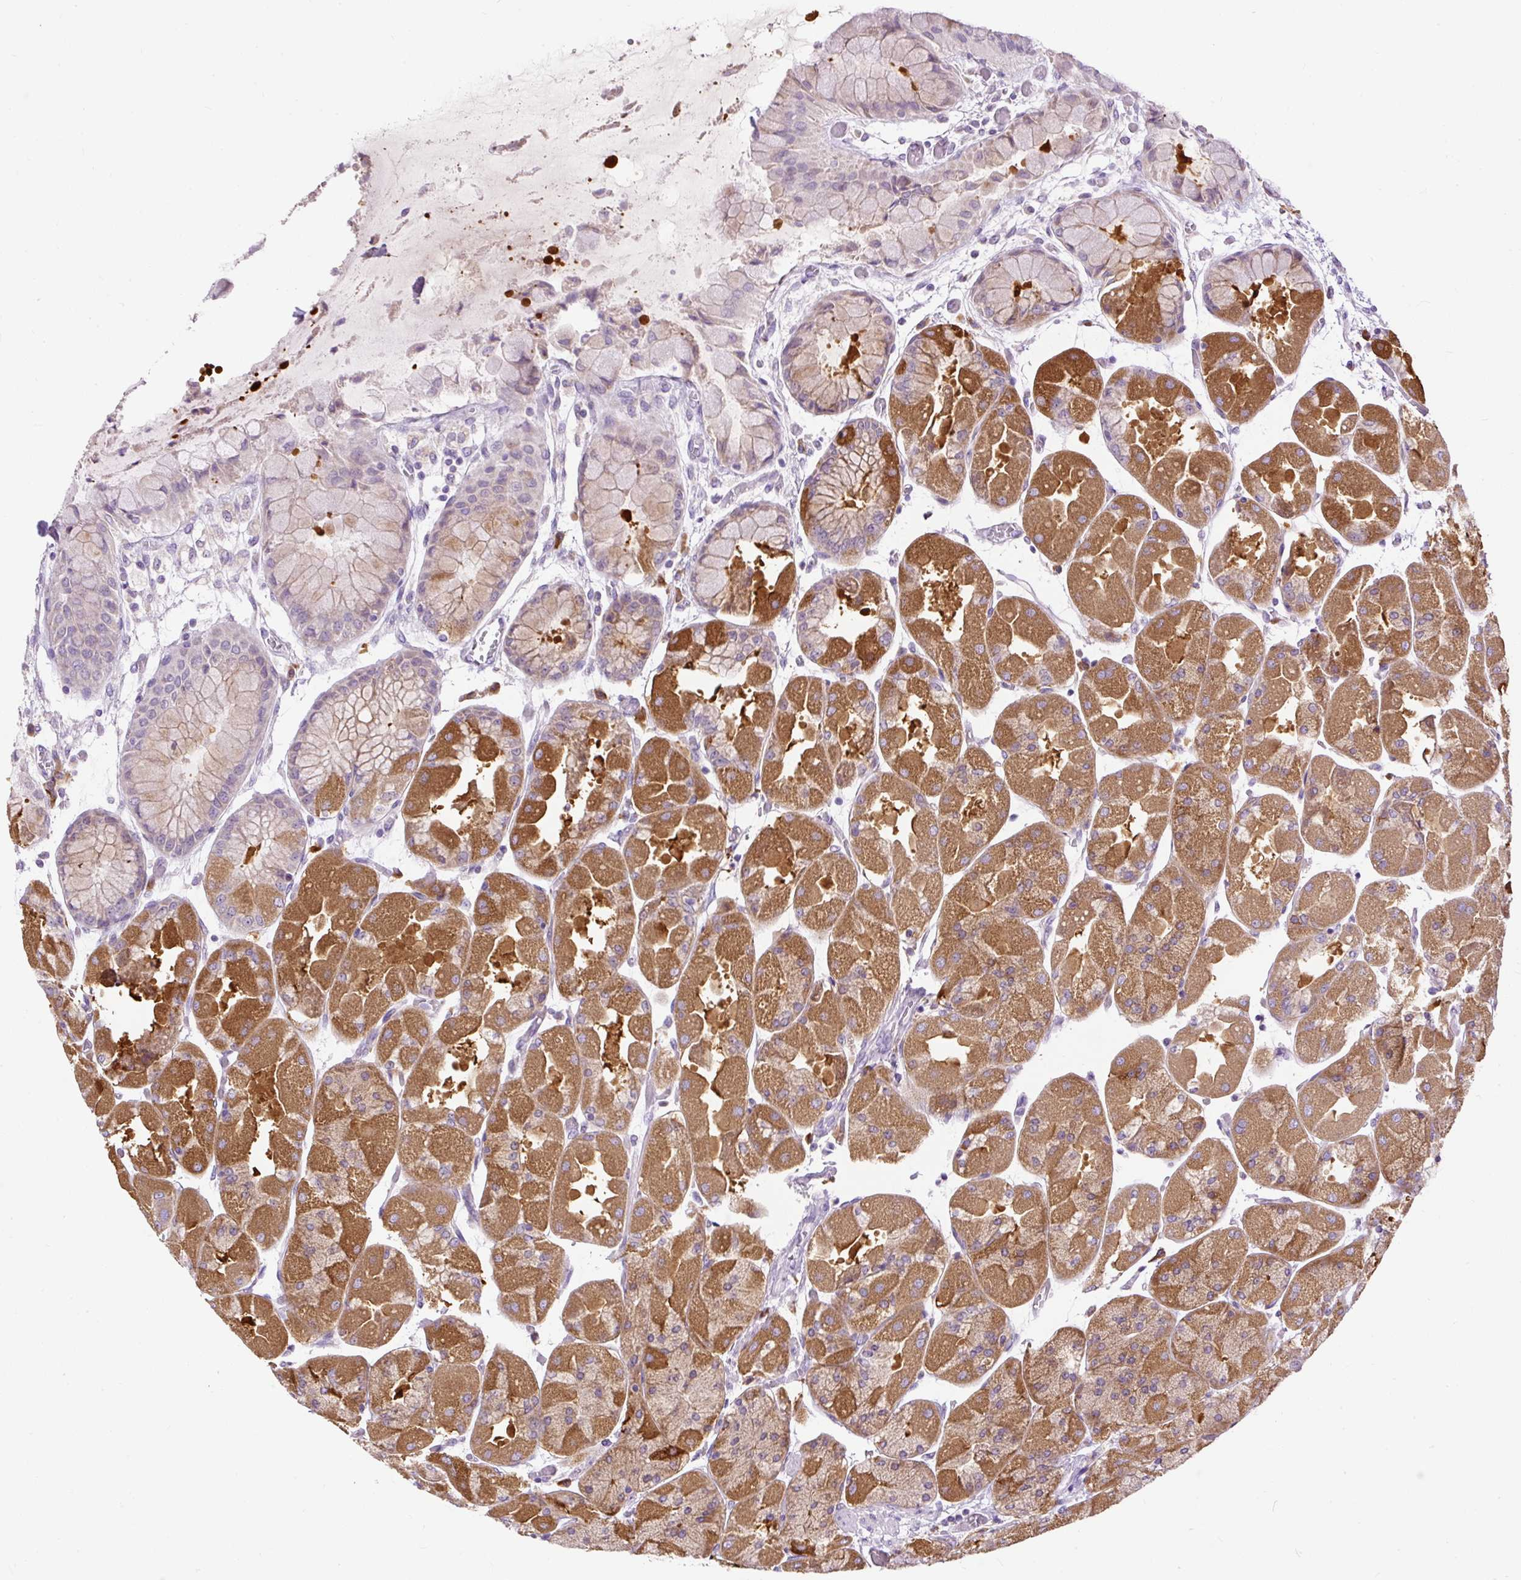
{"staining": {"intensity": "strong", "quantity": "25%-75%", "location": "cytoplasmic/membranous"}, "tissue": "stomach", "cell_type": "Glandular cells", "image_type": "normal", "snomed": [{"axis": "morphology", "description": "Normal tissue, NOS"}, {"axis": "topography", "description": "Stomach"}], "caption": "An image of stomach stained for a protein exhibits strong cytoplasmic/membranous brown staining in glandular cells. The staining is performed using DAB (3,3'-diaminobenzidine) brown chromogen to label protein expression. The nuclei are counter-stained blue using hematoxylin.", "gene": "FMC1", "patient": {"sex": "female", "age": 61}}